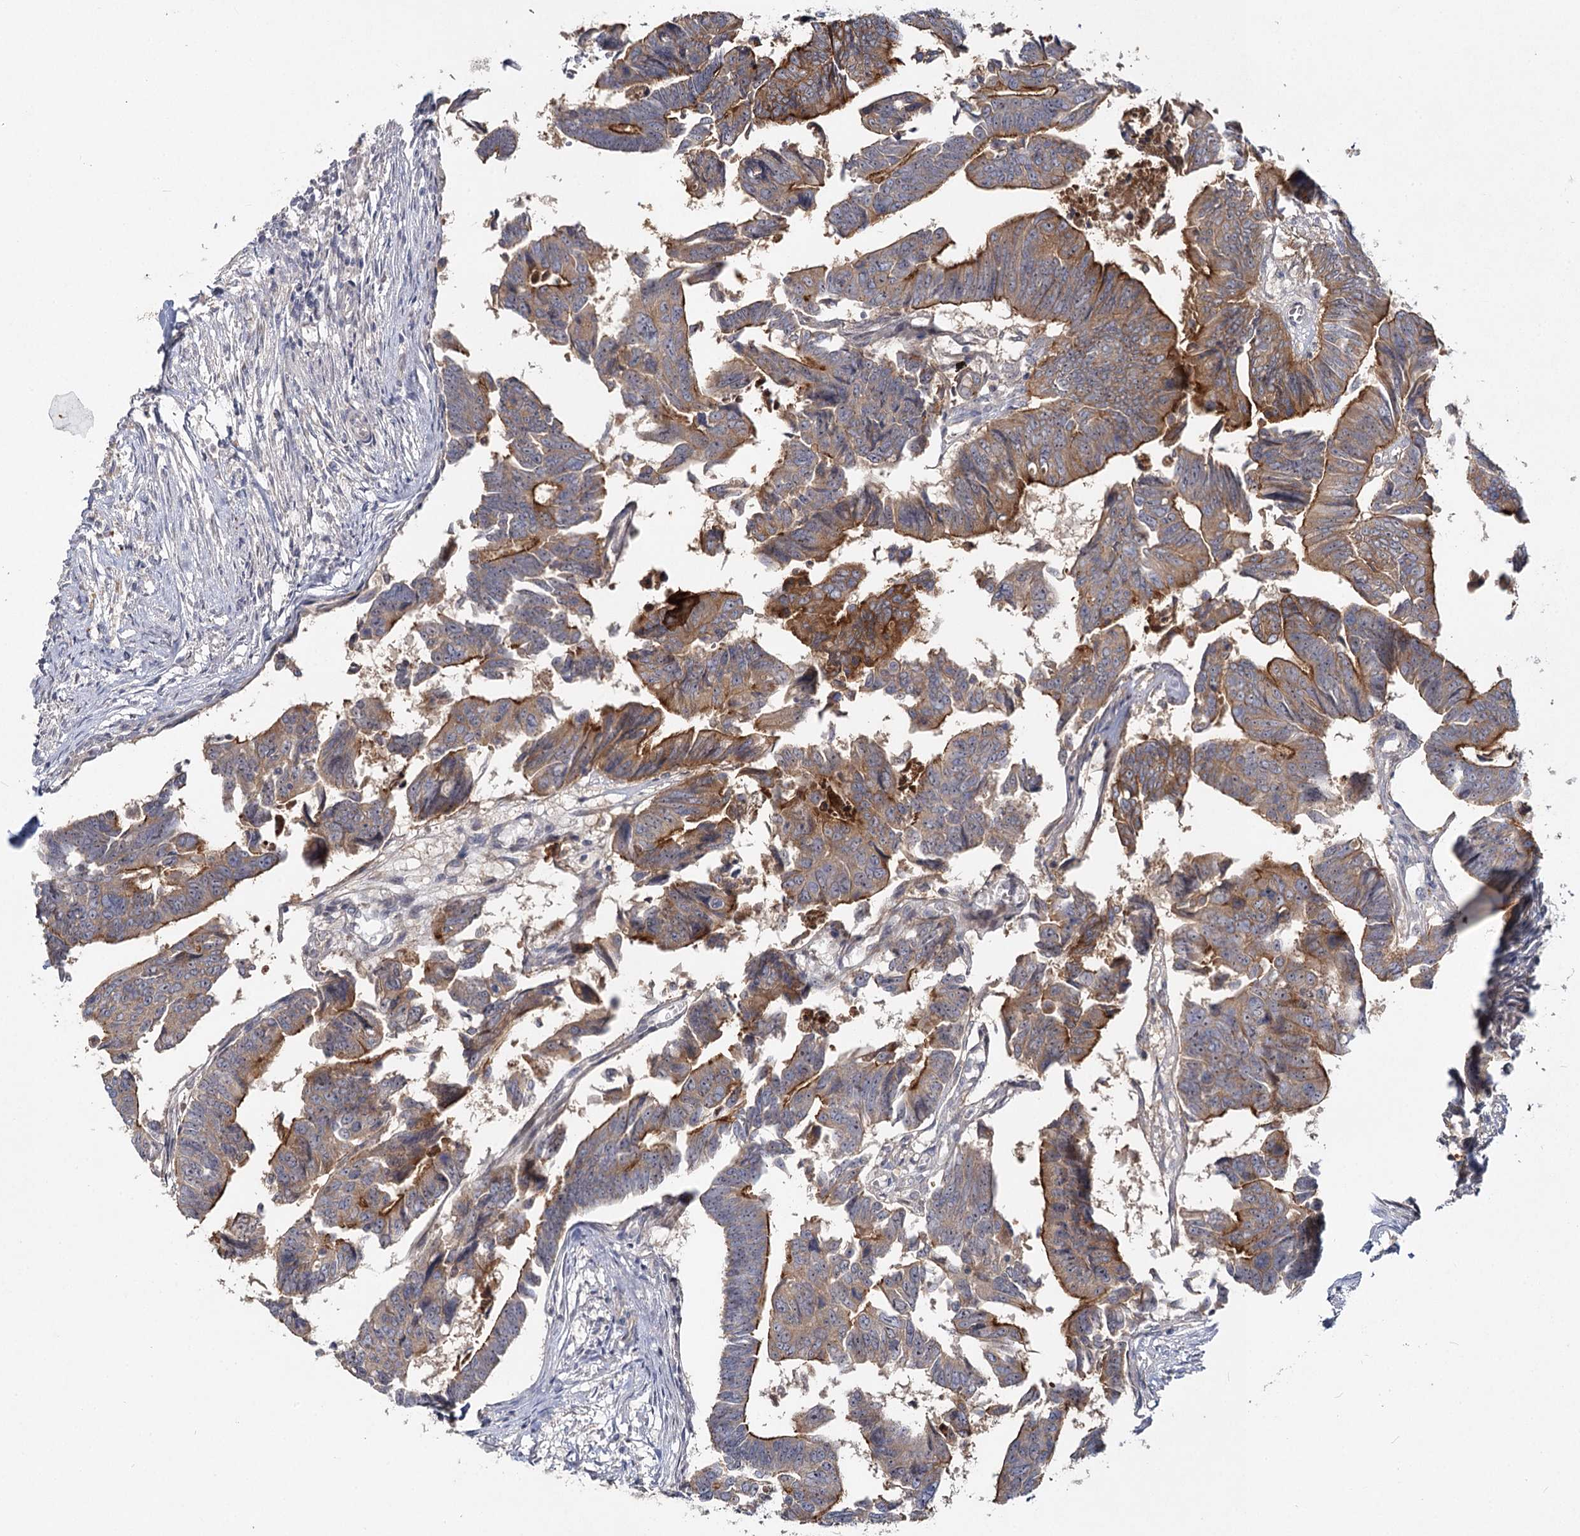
{"staining": {"intensity": "moderate", "quantity": ">75%", "location": "cytoplasmic/membranous"}, "tissue": "colorectal cancer", "cell_type": "Tumor cells", "image_type": "cancer", "snomed": [{"axis": "morphology", "description": "Adenocarcinoma, NOS"}, {"axis": "topography", "description": "Rectum"}], "caption": "Immunohistochemical staining of colorectal adenocarcinoma displays medium levels of moderate cytoplasmic/membranous positivity in approximately >75% of tumor cells. The staining was performed using DAB to visualize the protein expression in brown, while the nuclei were stained in blue with hematoxylin (Magnification: 20x).", "gene": "ANGPTL5", "patient": {"sex": "female", "age": 65}}